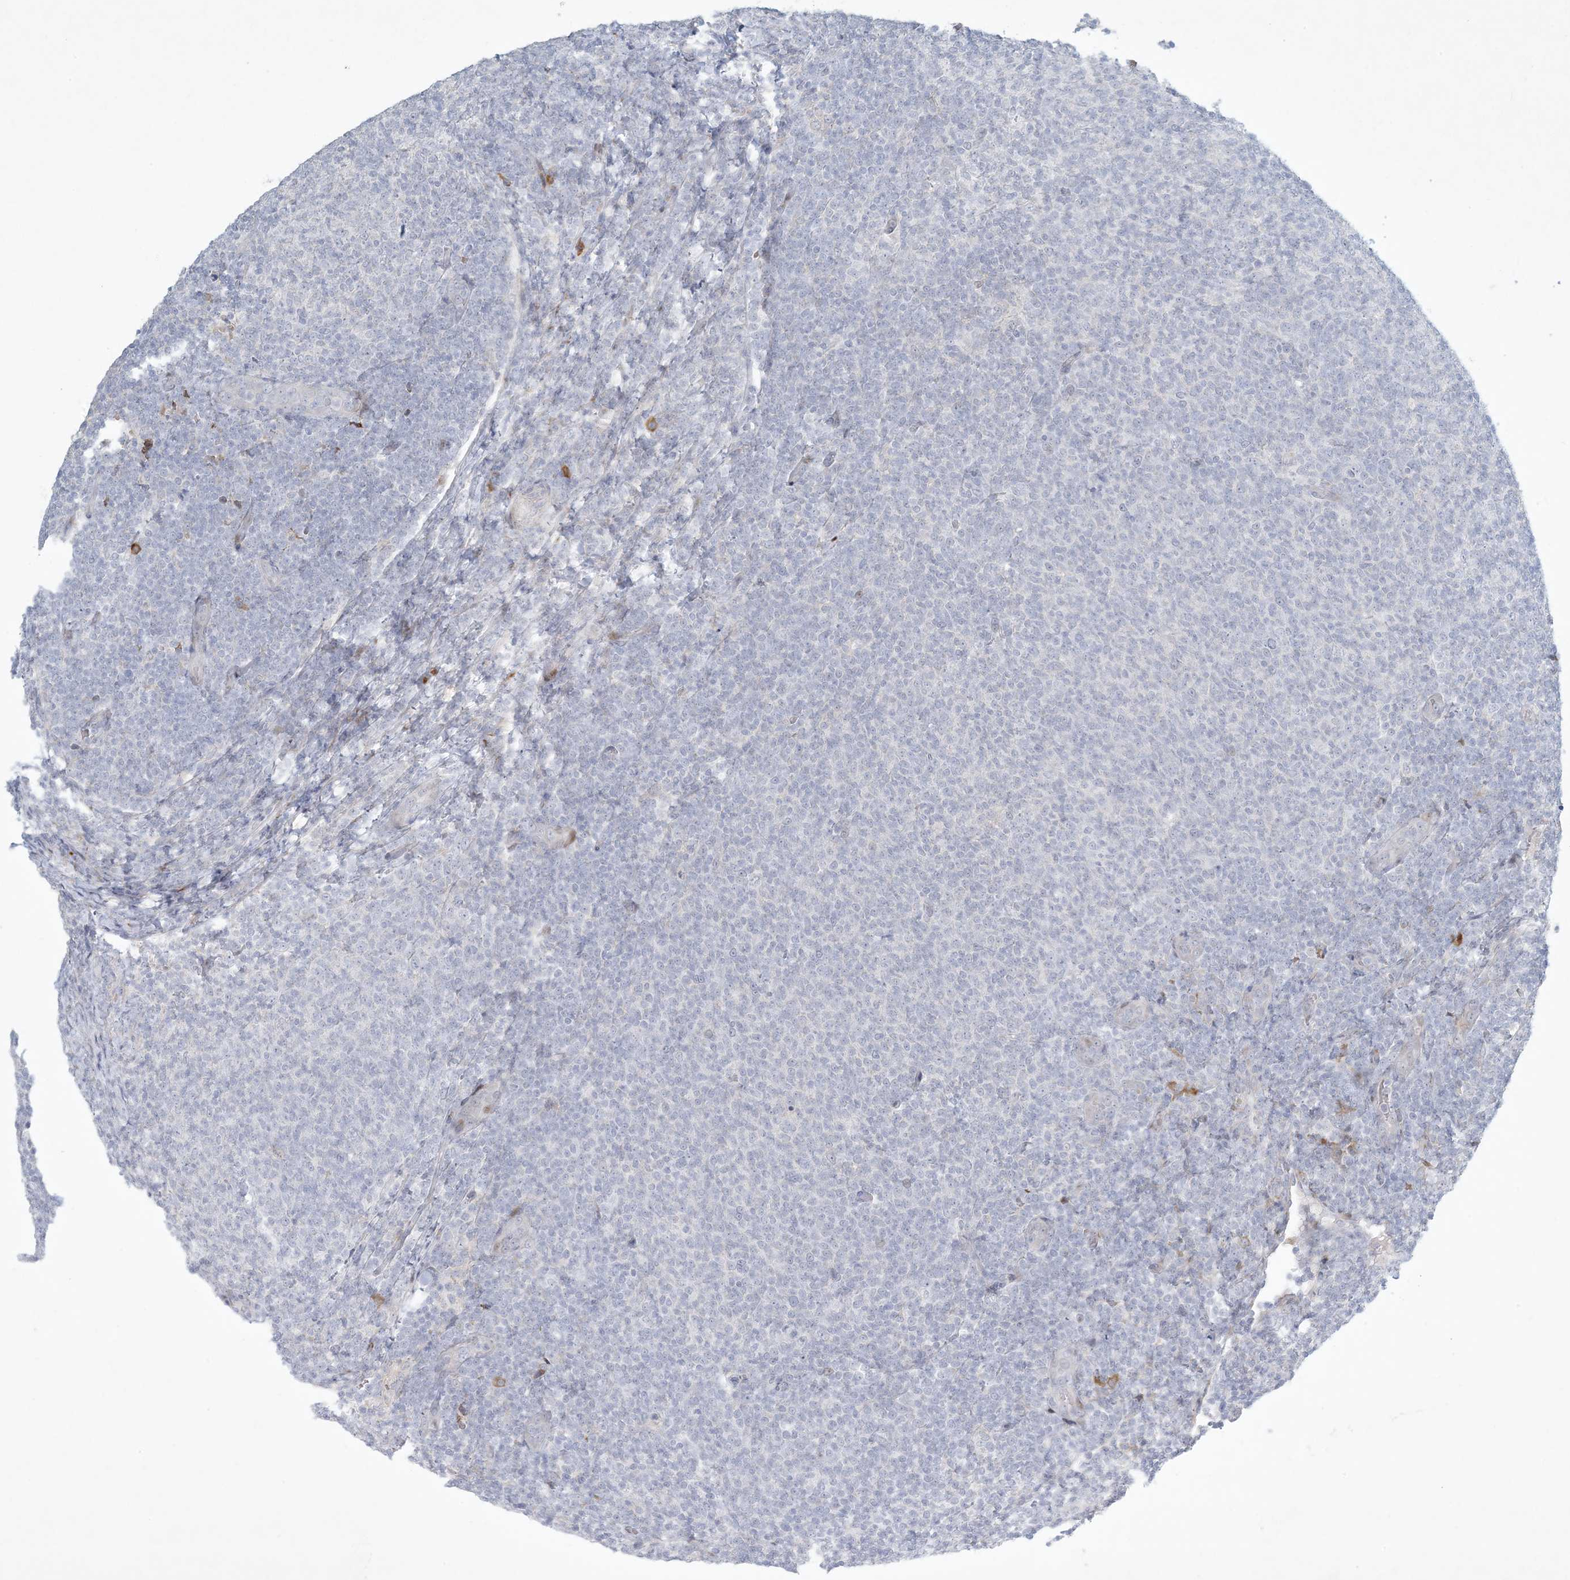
{"staining": {"intensity": "negative", "quantity": "none", "location": "none"}, "tissue": "lymphoma", "cell_type": "Tumor cells", "image_type": "cancer", "snomed": [{"axis": "morphology", "description": "Malignant lymphoma, non-Hodgkin's type, Low grade"}, {"axis": "topography", "description": "Lymph node"}], "caption": "A high-resolution micrograph shows immunohistochemistry (IHC) staining of malignant lymphoma, non-Hodgkin's type (low-grade), which demonstrates no significant staining in tumor cells.", "gene": "ZNF385D", "patient": {"sex": "male", "age": 66}}